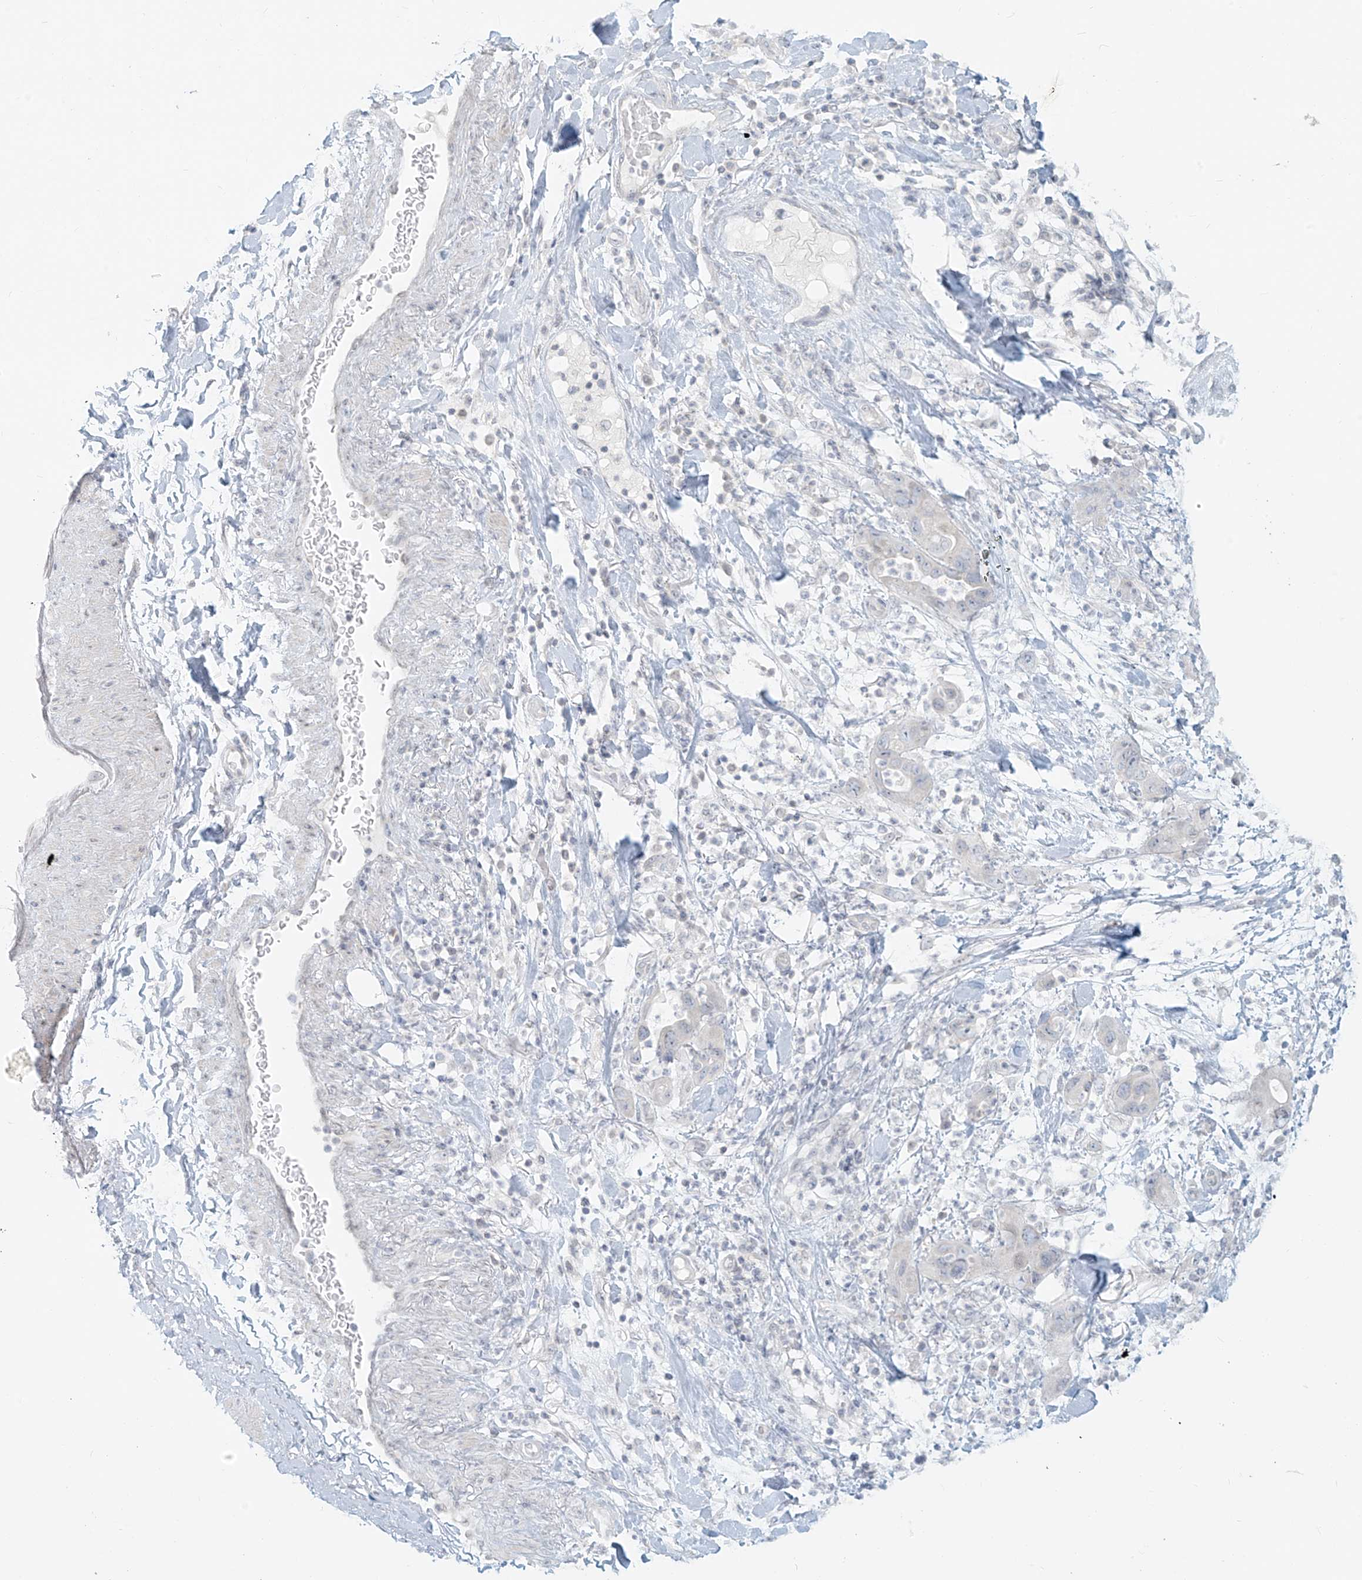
{"staining": {"intensity": "negative", "quantity": "none", "location": "none"}, "tissue": "pancreatic cancer", "cell_type": "Tumor cells", "image_type": "cancer", "snomed": [{"axis": "morphology", "description": "Adenocarcinoma, NOS"}, {"axis": "topography", "description": "Pancreas"}], "caption": "The immunohistochemistry (IHC) histopathology image has no significant positivity in tumor cells of pancreatic cancer tissue.", "gene": "OSBPL7", "patient": {"sex": "female", "age": 71}}